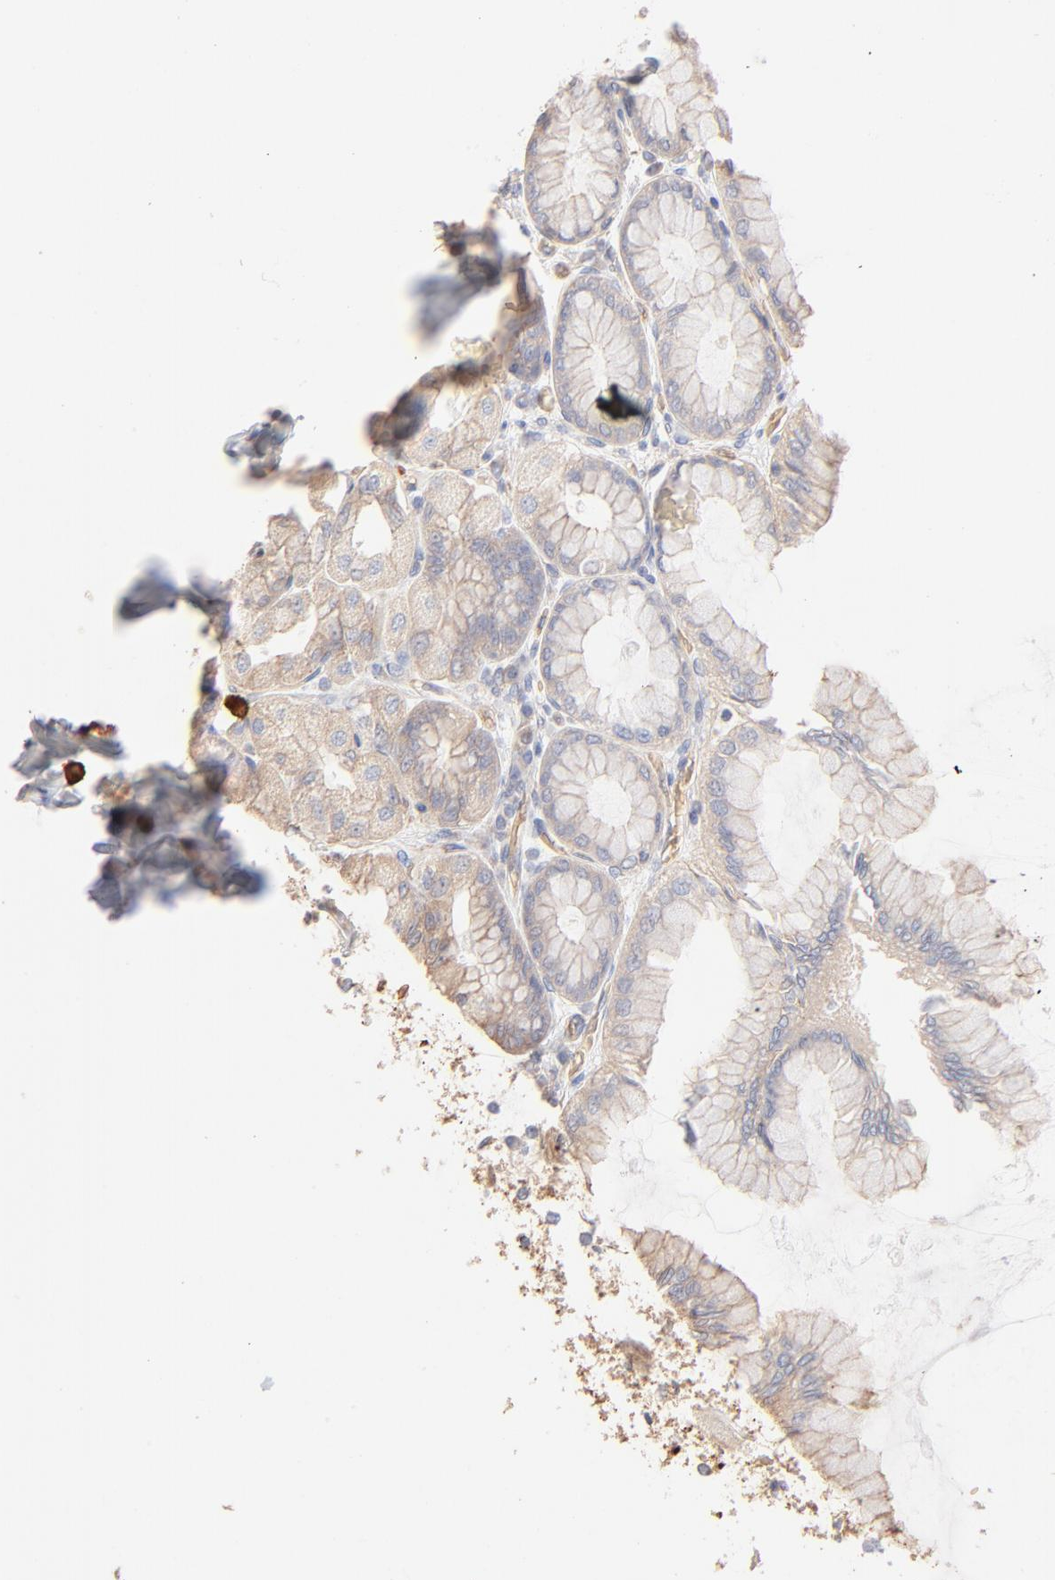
{"staining": {"intensity": "weak", "quantity": "25%-75%", "location": "cytoplasmic/membranous"}, "tissue": "stomach", "cell_type": "Glandular cells", "image_type": "normal", "snomed": [{"axis": "morphology", "description": "Normal tissue, NOS"}, {"axis": "topography", "description": "Stomach, upper"}], "caption": "IHC (DAB (3,3'-diaminobenzidine)) staining of unremarkable stomach shows weak cytoplasmic/membranous protein expression in approximately 25%-75% of glandular cells. (DAB (3,3'-diaminobenzidine) = brown stain, brightfield microscopy at high magnification).", "gene": "SPTB", "patient": {"sex": "female", "age": 56}}